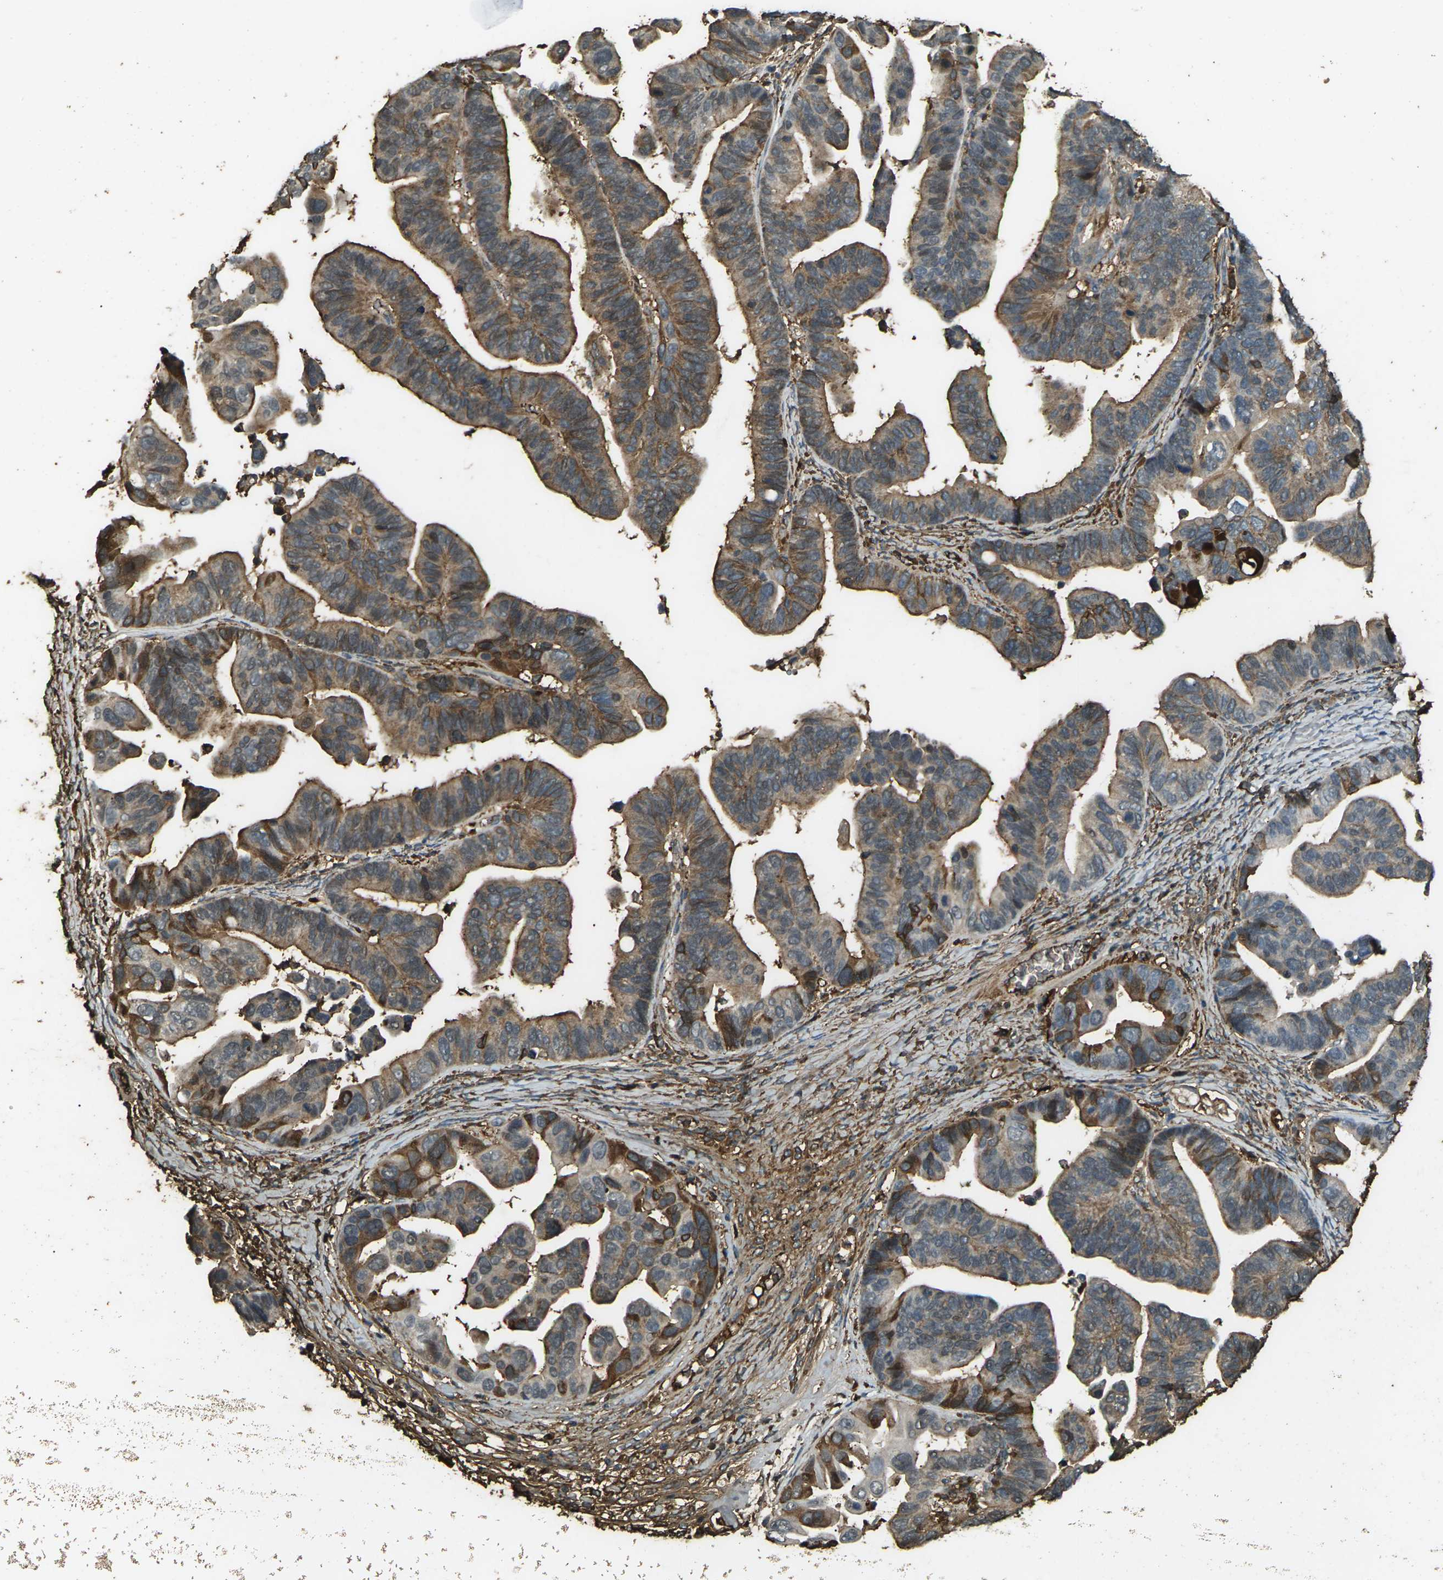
{"staining": {"intensity": "moderate", "quantity": ">75%", "location": "cytoplasmic/membranous"}, "tissue": "ovarian cancer", "cell_type": "Tumor cells", "image_type": "cancer", "snomed": [{"axis": "morphology", "description": "Cystadenocarcinoma, serous, NOS"}, {"axis": "topography", "description": "Ovary"}], "caption": "Moderate cytoplasmic/membranous positivity for a protein is present in about >75% of tumor cells of serous cystadenocarcinoma (ovarian) using immunohistochemistry (IHC).", "gene": "CYP1B1", "patient": {"sex": "female", "age": 56}}